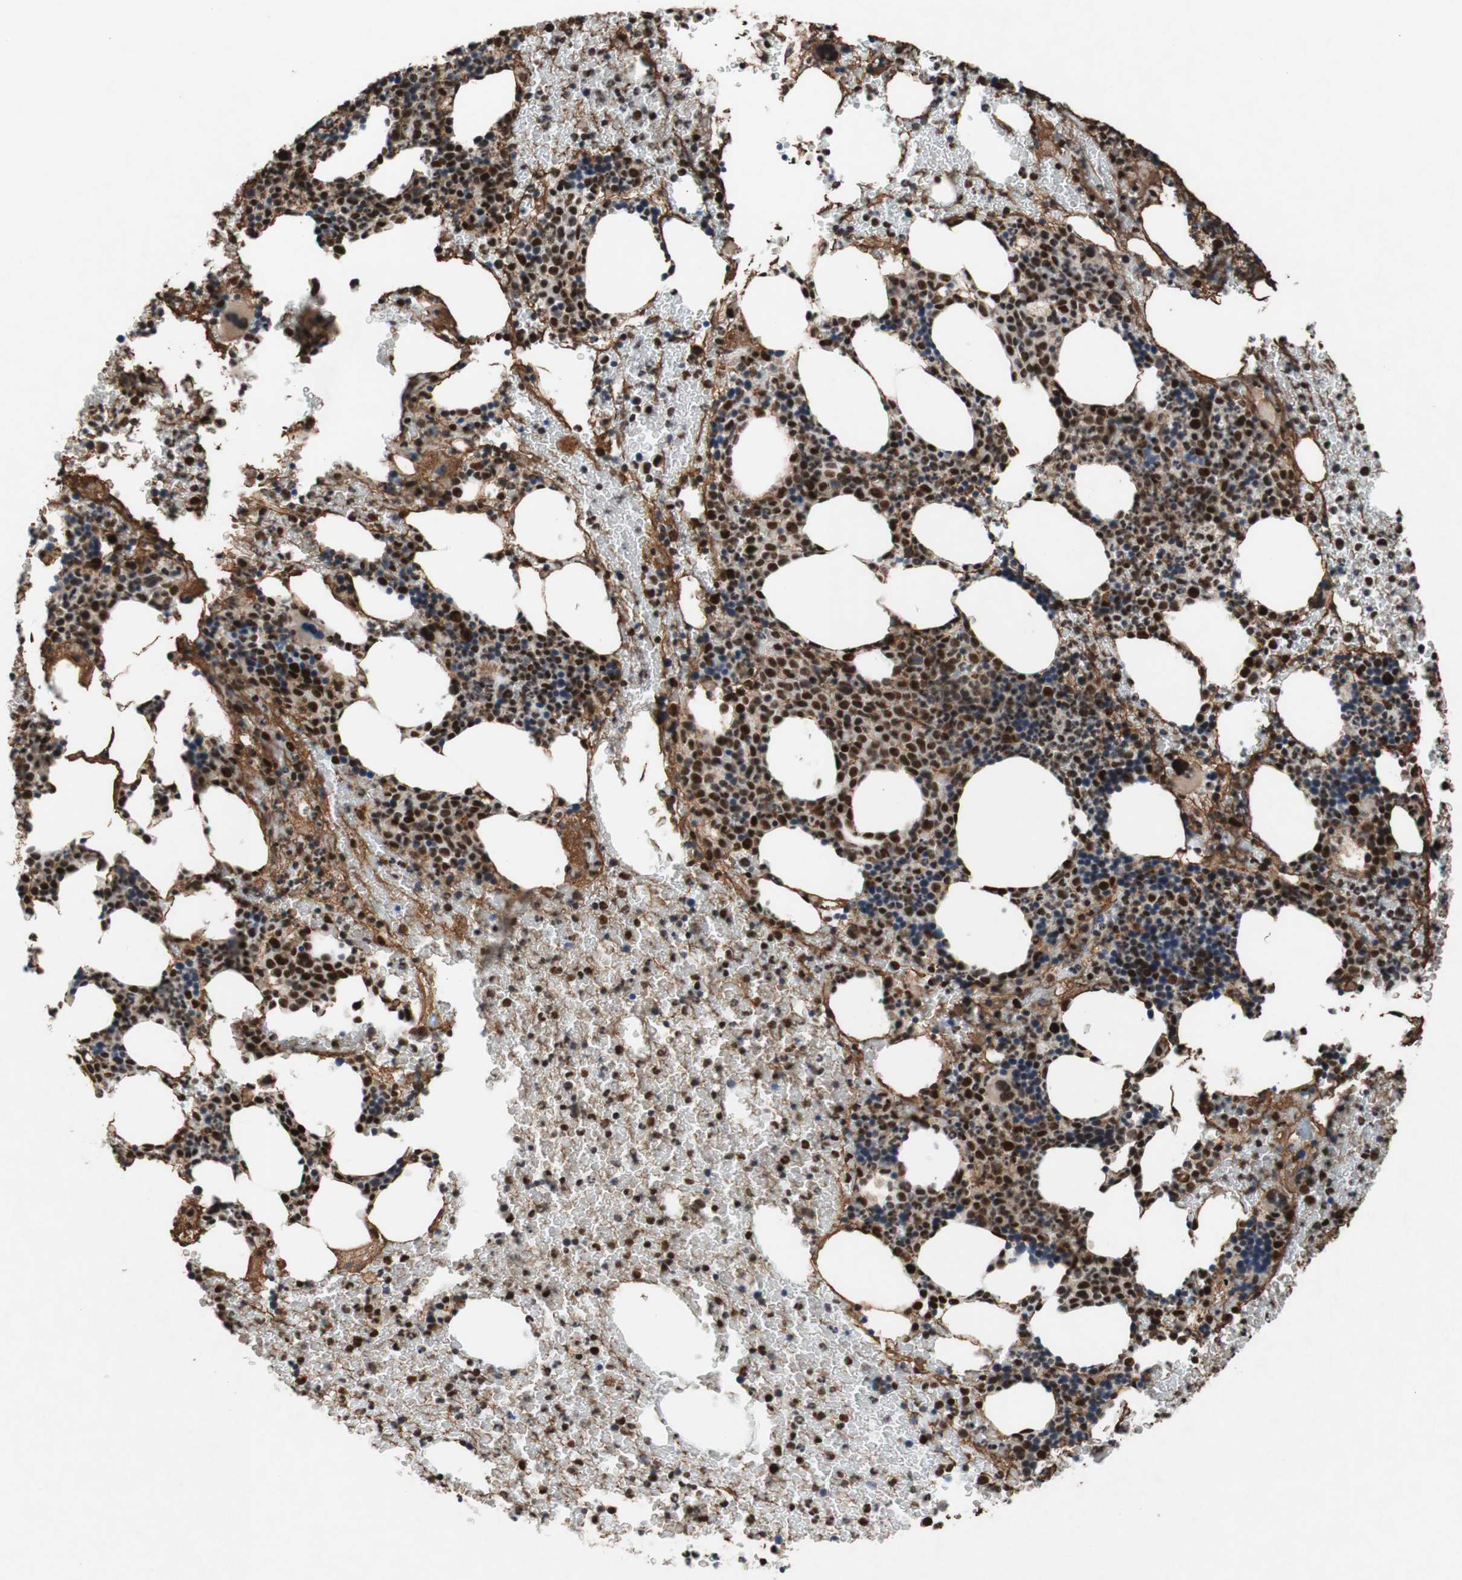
{"staining": {"intensity": "strong", "quantity": "25%-75%", "location": "nuclear"}, "tissue": "bone marrow", "cell_type": "Hematopoietic cells", "image_type": "normal", "snomed": [{"axis": "morphology", "description": "Normal tissue, NOS"}, {"axis": "morphology", "description": "Inflammation, NOS"}, {"axis": "topography", "description": "Bone marrow"}], "caption": "Protein expression analysis of benign bone marrow shows strong nuclear expression in about 25%-75% of hematopoietic cells. The staining is performed using DAB brown chromogen to label protein expression. The nuclei are counter-stained blue using hematoxylin.", "gene": "TLE1", "patient": {"sex": "male", "age": 72}}